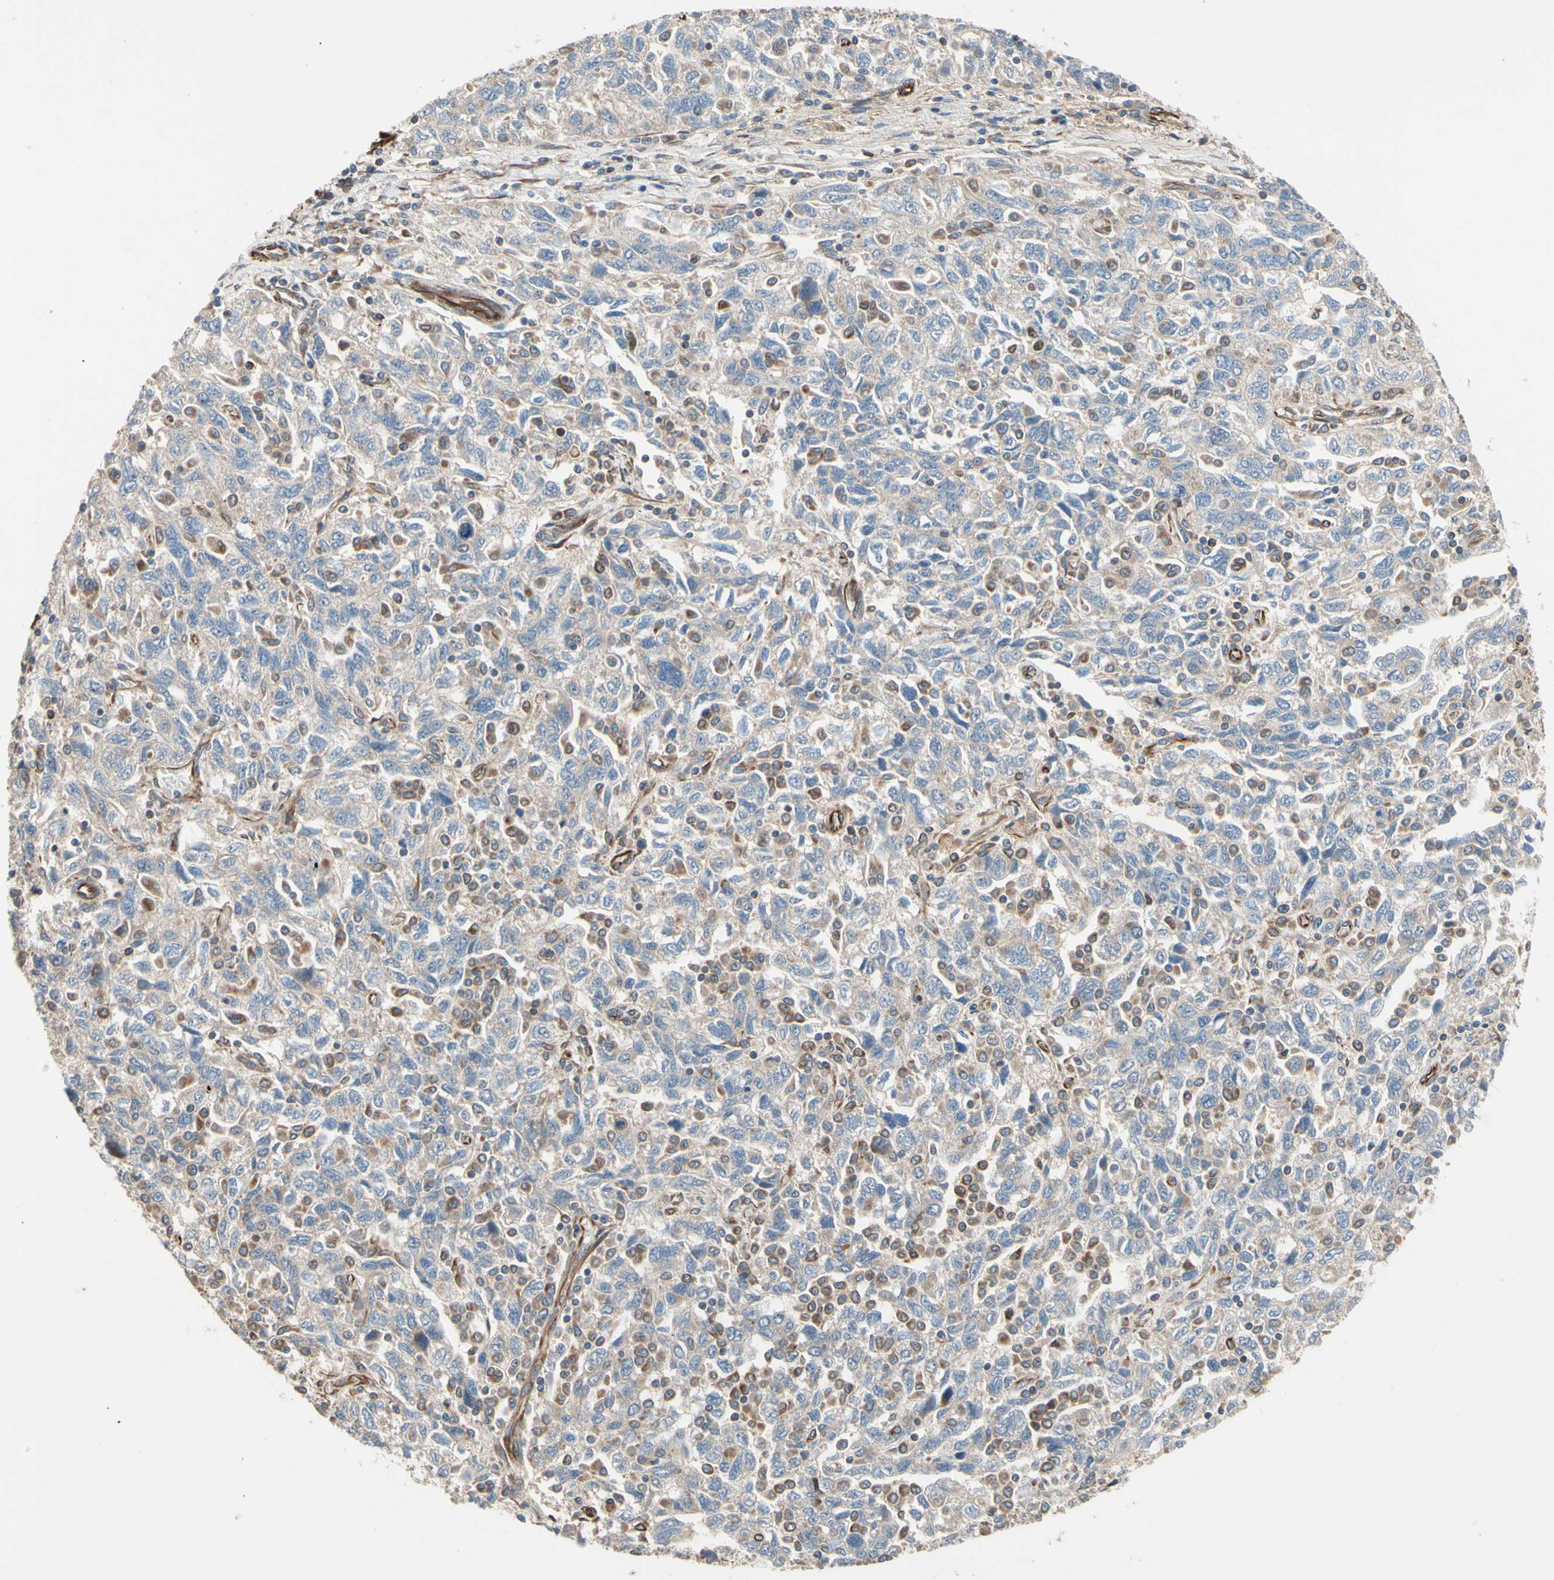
{"staining": {"intensity": "weak", "quantity": "25%-75%", "location": "cytoplasmic/membranous"}, "tissue": "ovarian cancer", "cell_type": "Tumor cells", "image_type": "cancer", "snomed": [{"axis": "morphology", "description": "Carcinoma, NOS"}, {"axis": "morphology", "description": "Cystadenocarcinoma, serous, NOS"}, {"axis": "topography", "description": "Ovary"}], "caption": "Immunohistochemistry (IHC) photomicrograph of neoplastic tissue: human carcinoma (ovarian) stained using immunohistochemistry (IHC) demonstrates low levels of weak protein expression localized specifically in the cytoplasmic/membranous of tumor cells, appearing as a cytoplasmic/membranous brown color.", "gene": "TRAF2", "patient": {"sex": "female", "age": 69}}